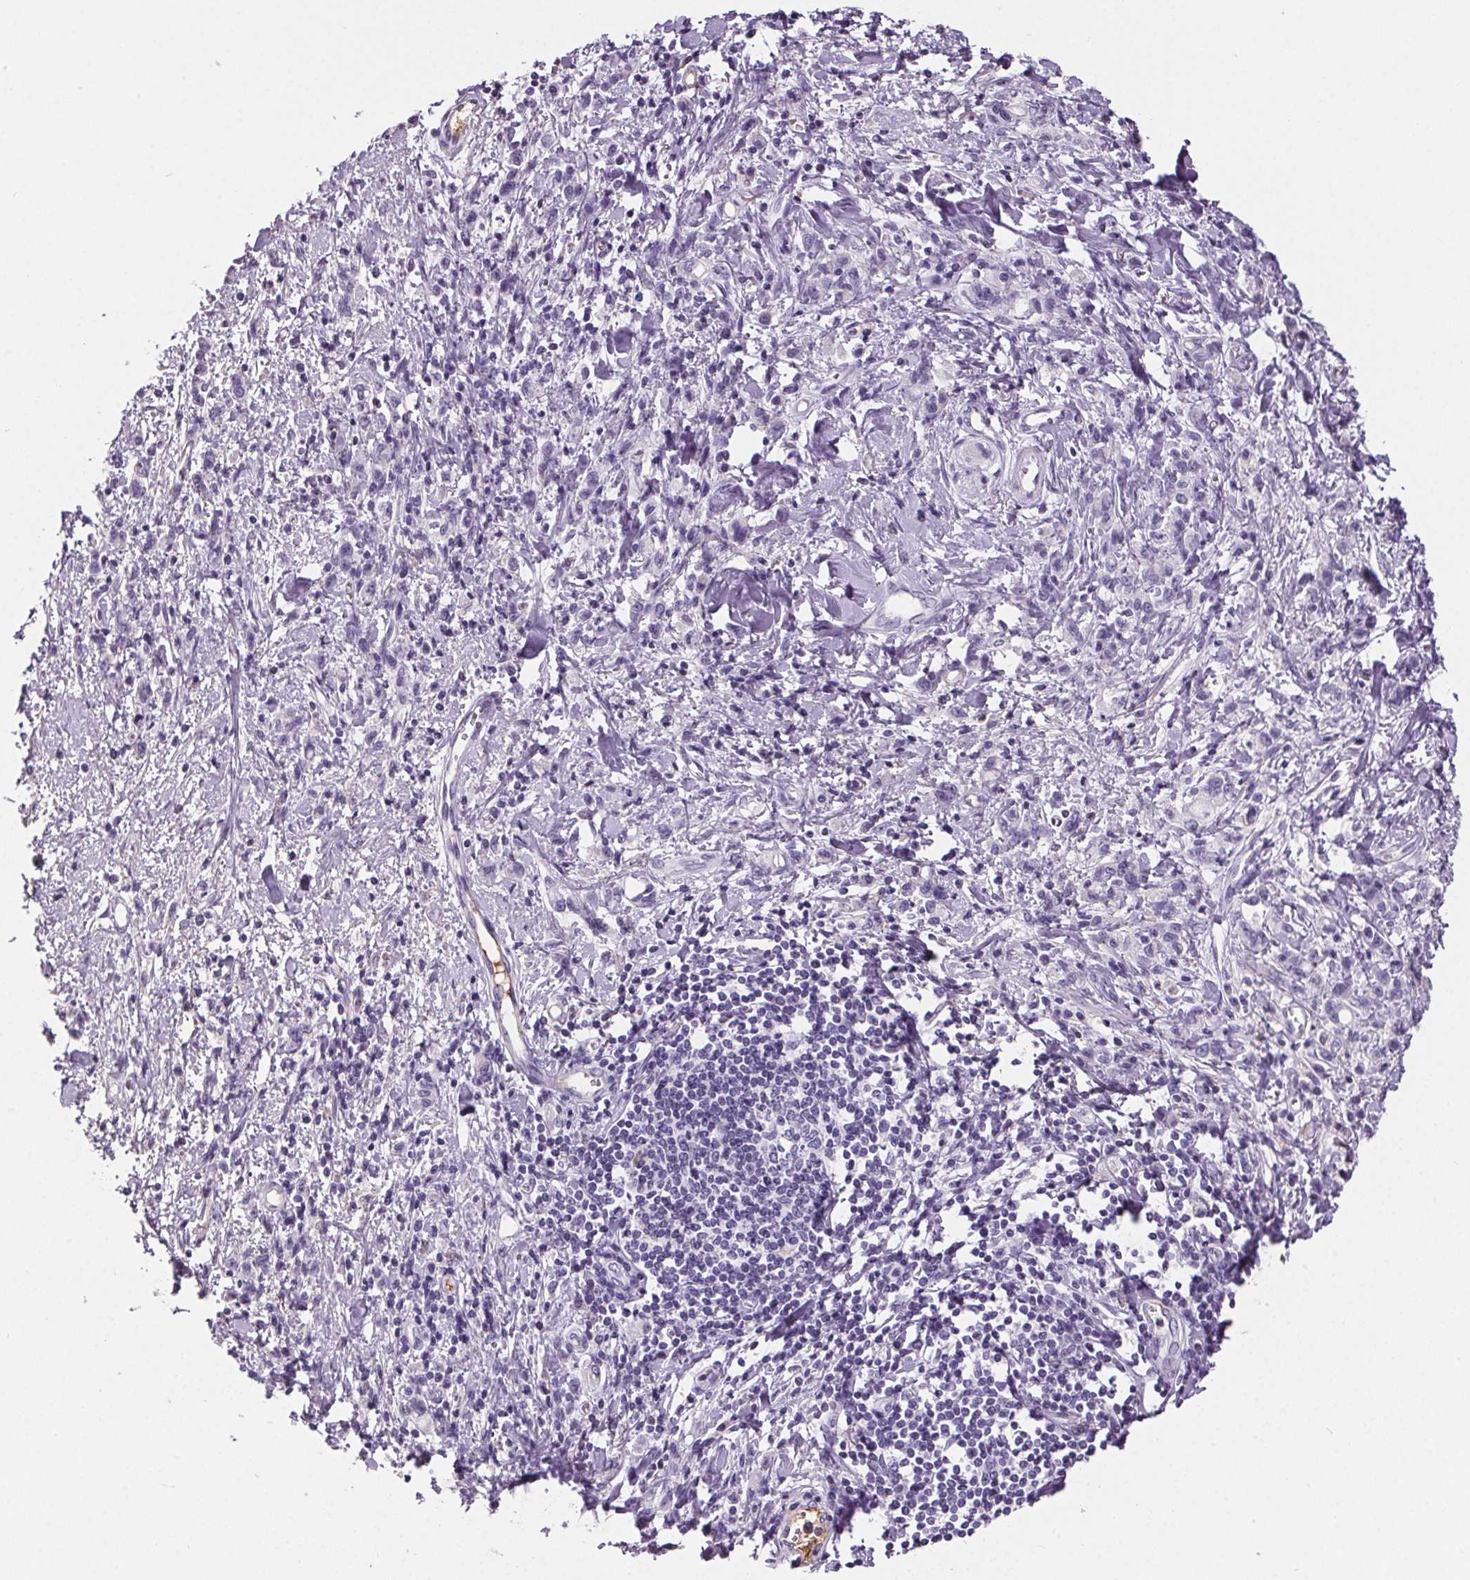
{"staining": {"intensity": "negative", "quantity": "none", "location": "none"}, "tissue": "stomach cancer", "cell_type": "Tumor cells", "image_type": "cancer", "snomed": [{"axis": "morphology", "description": "Adenocarcinoma, NOS"}, {"axis": "topography", "description": "Stomach"}], "caption": "This is an IHC micrograph of human stomach cancer. There is no positivity in tumor cells.", "gene": "CD5L", "patient": {"sex": "male", "age": 77}}